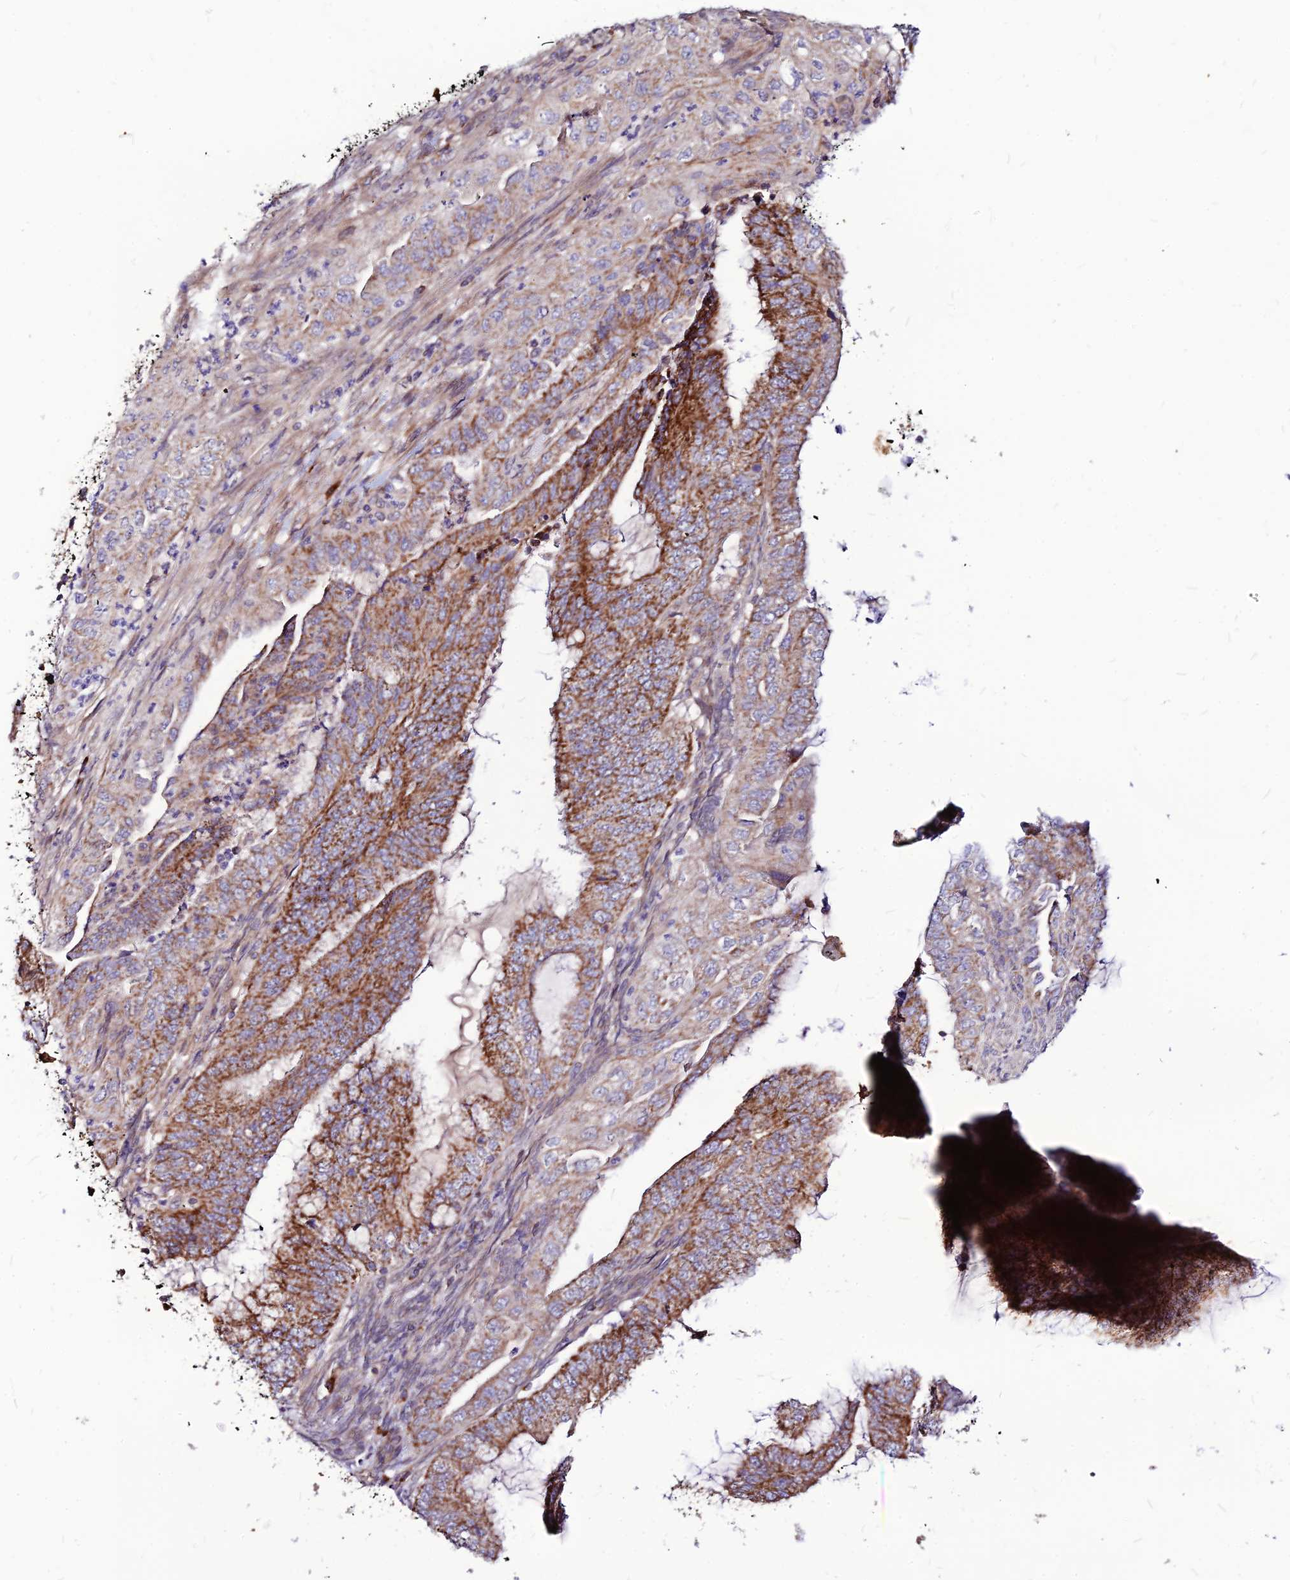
{"staining": {"intensity": "moderate", "quantity": ">75%", "location": "cytoplasmic/membranous"}, "tissue": "endometrial cancer", "cell_type": "Tumor cells", "image_type": "cancer", "snomed": [{"axis": "morphology", "description": "Adenocarcinoma, NOS"}, {"axis": "topography", "description": "Endometrium"}], "caption": "Immunohistochemical staining of endometrial adenocarcinoma displays medium levels of moderate cytoplasmic/membranous protein expression in about >75% of tumor cells.", "gene": "ECI1", "patient": {"sex": "female", "age": 51}}